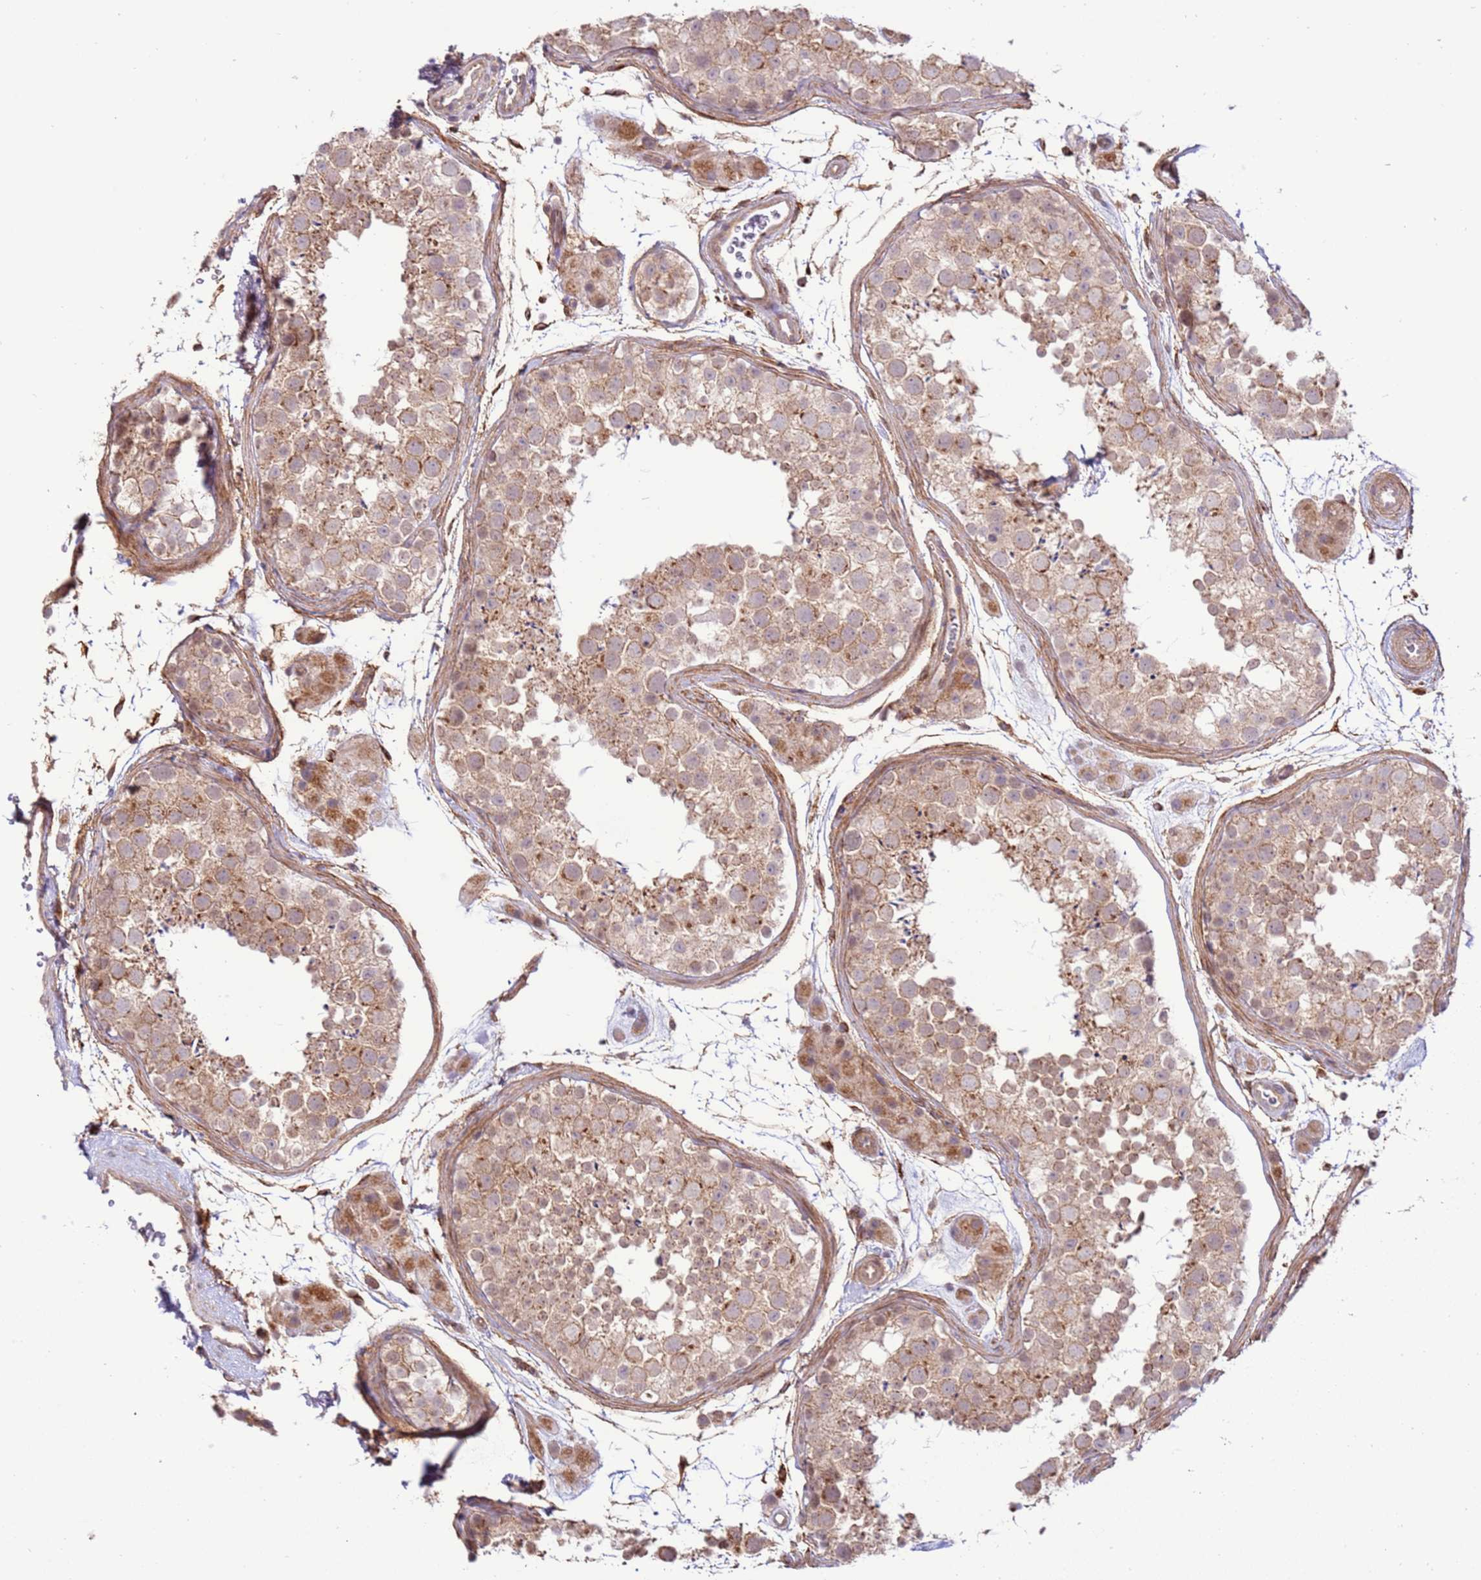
{"staining": {"intensity": "moderate", "quantity": ">75%", "location": "cytoplasmic/membranous"}, "tissue": "testis", "cell_type": "Cells in seminiferous ducts", "image_type": "normal", "snomed": [{"axis": "morphology", "description": "Normal tissue, NOS"}, {"axis": "topography", "description": "Testis"}], "caption": "Brown immunohistochemical staining in normal human testis shows moderate cytoplasmic/membranous expression in about >75% of cells in seminiferous ducts. (DAB (3,3'-diaminobenzidine) = brown stain, brightfield microscopy at high magnification).", "gene": "SCARA3", "patient": {"sex": "male", "age": 41}}